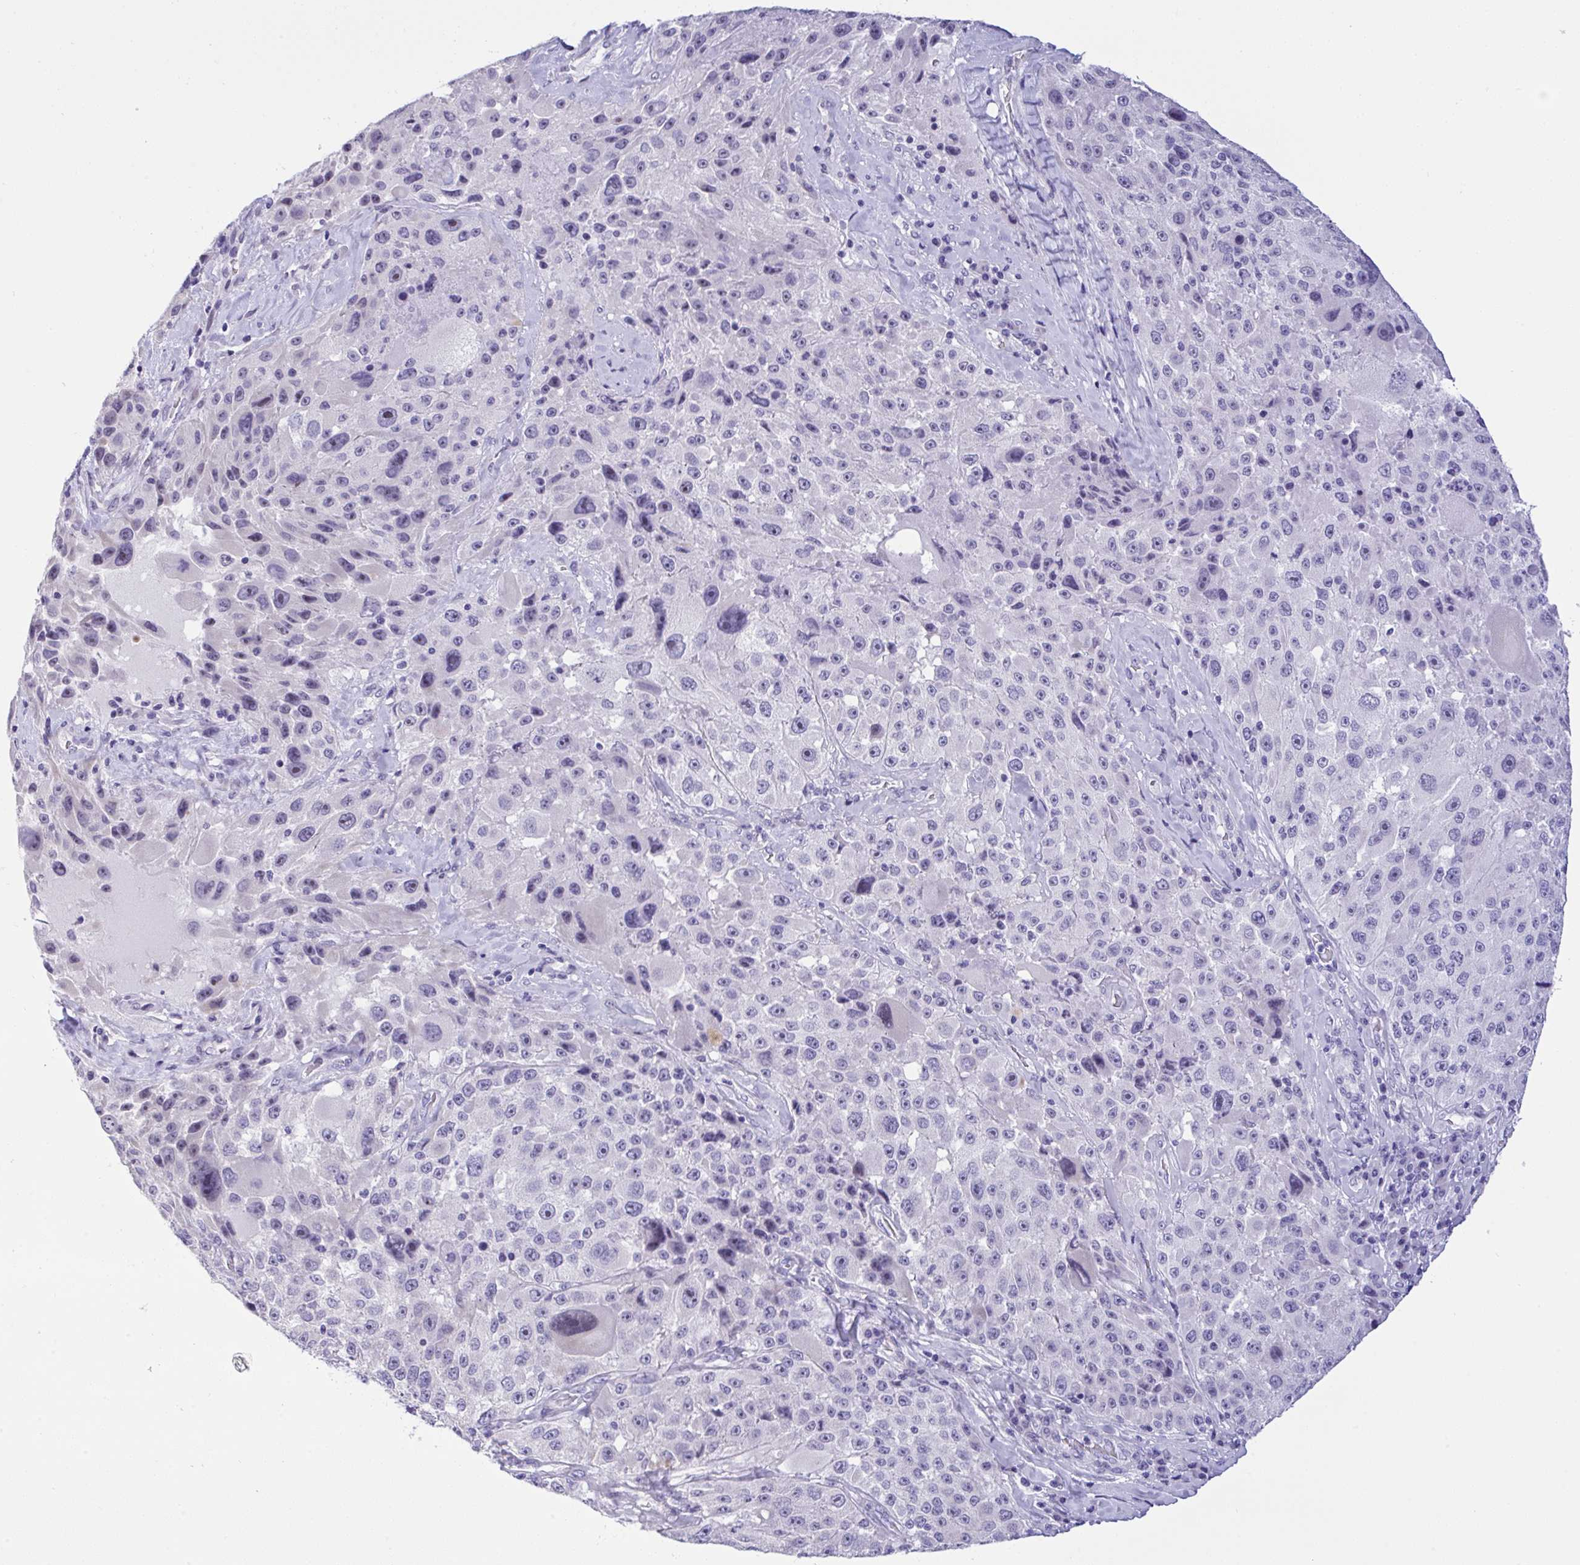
{"staining": {"intensity": "negative", "quantity": "none", "location": "none"}, "tissue": "melanoma", "cell_type": "Tumor cells", "image_type": "cancer", "snomed": [{"axis": "morphology", "description": "Malignant melanoma, Metastatic site"}, {"axis": "topography", "description": "Lymph node"}], "caption": "IHC photomicrograph of human melanoma stained for a protein (brown), which displays no expression in tumor cells.", "gene": "YBX2", "patient": {"sex": "male", "age": 62}}